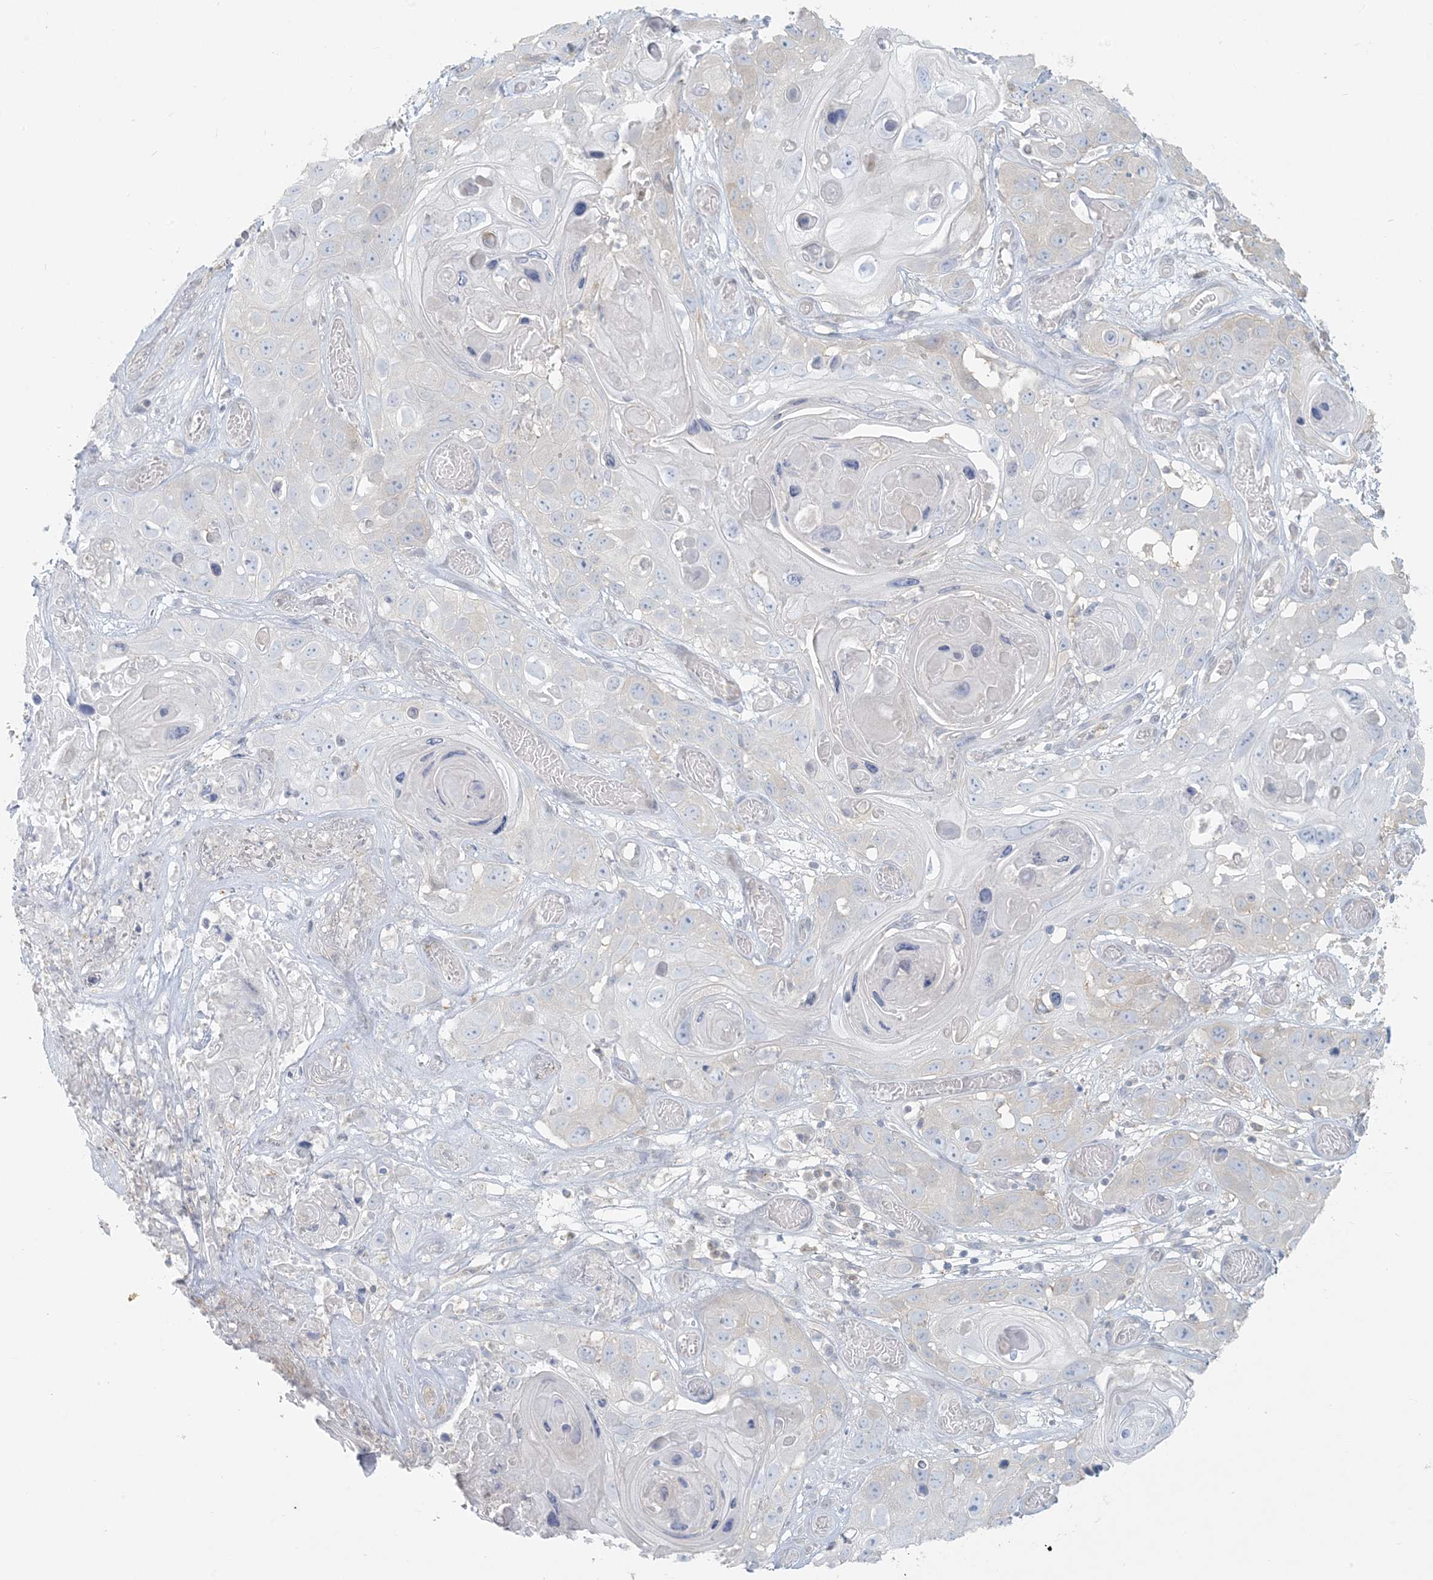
{"staining": {"intensity": "negative", "quantity": "none", "location": "none"}, "tissue": "skin cancer", "cell_type": "Tumor cells", "image_type": "cancer", "snomed": [{"axis": "morphology", "description": "Squamous cell carcinoma, NOS"}, {"axis": "topography", "description": "Skin"}], "caption": "Tumor cells show no significant expression in skin cancer (squamous cell carcinoma).", "gene": "HACL1", "patient": {"sex": "male", "age": 55}}